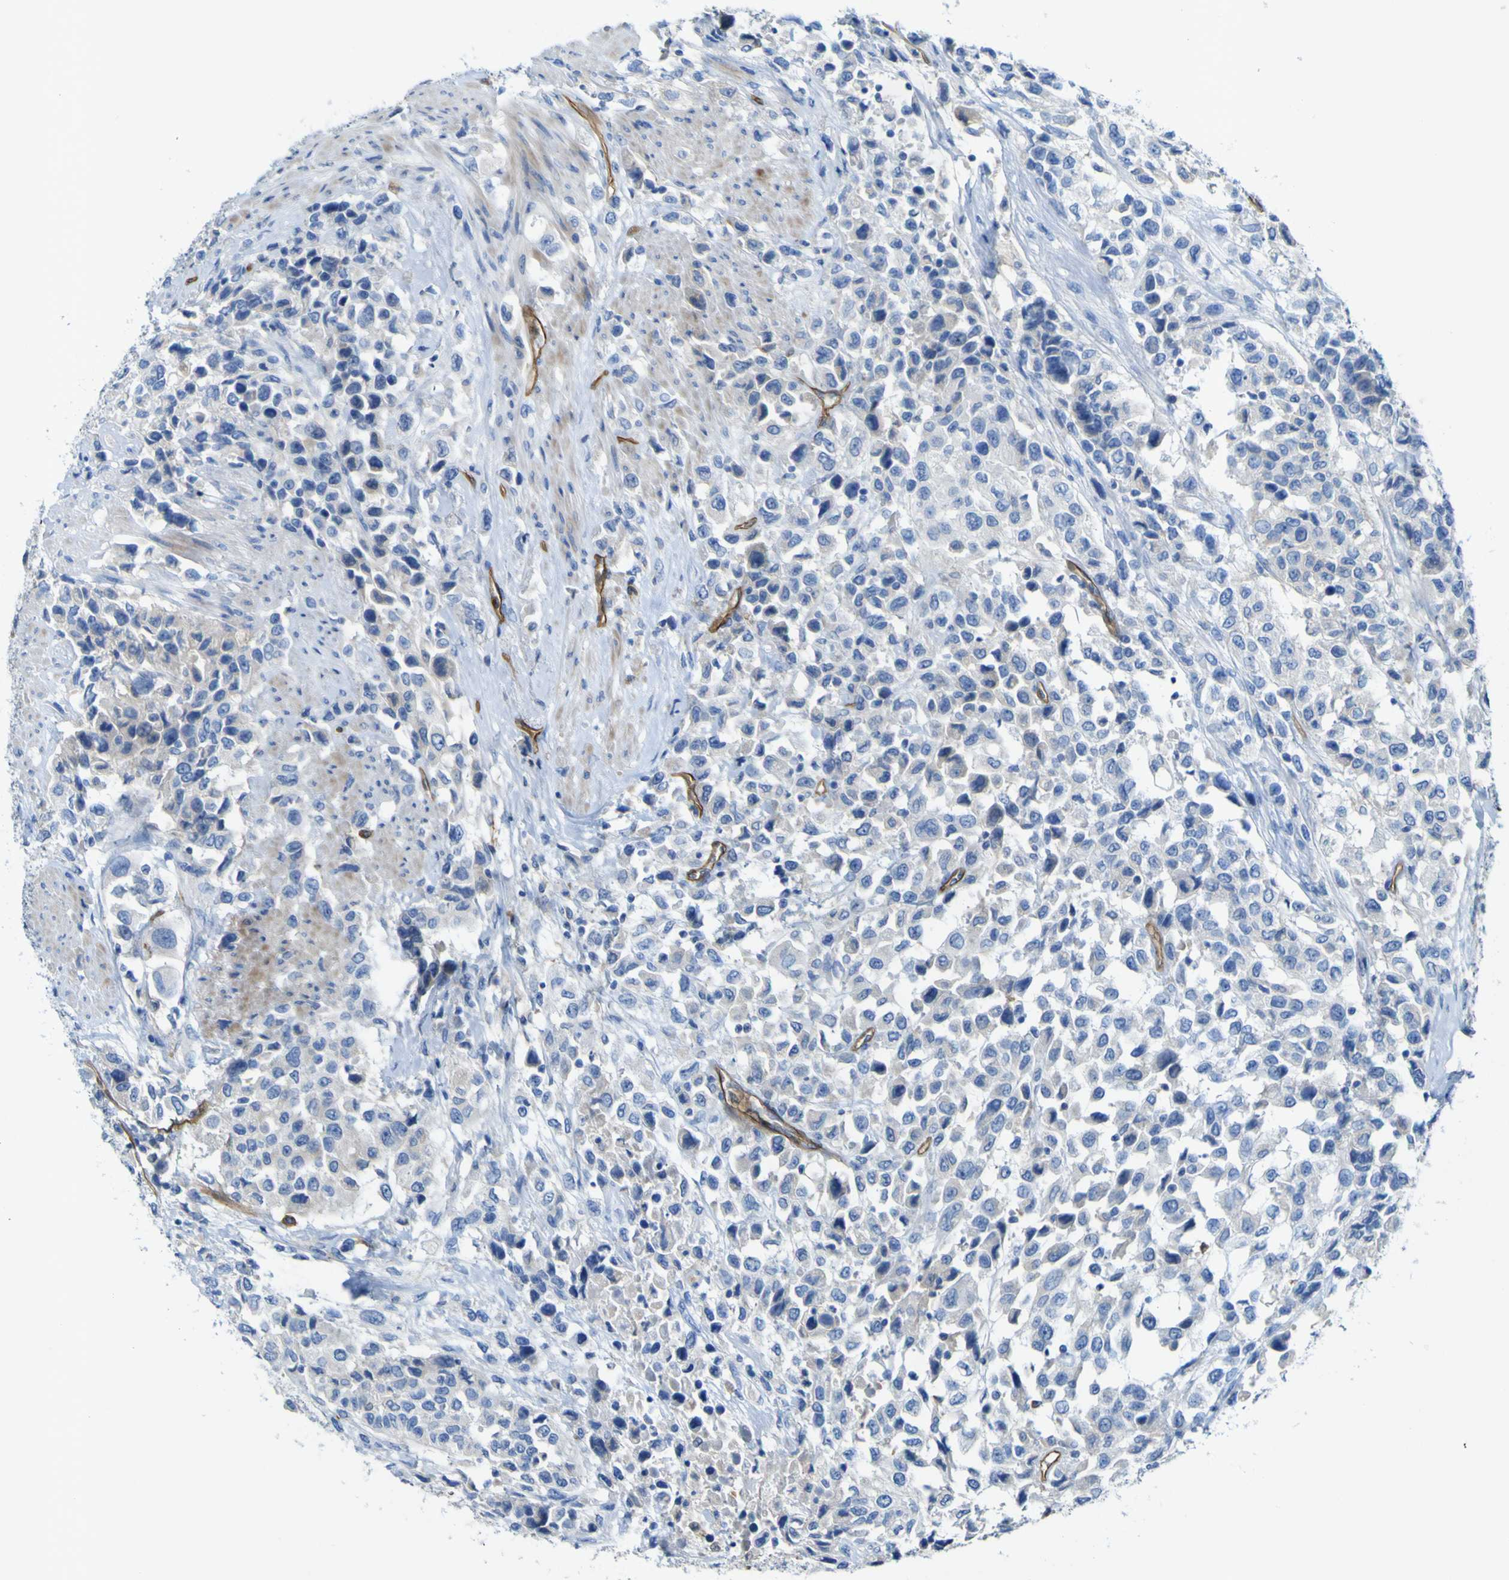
{"staining": {"intensity": "negative", "quantity": "none", "location": "none"}, "tissue": "urothelial cancer", "cell_type": "Tumor cells", "image_type": "cancer", "snomed": [{"axis": "morphology", "description": "Urothelial carcinoma, High grade"}, {"axis": "topography", "description": "Urinary bladder"}], "caption": "The micrograph shows no staining of tumor cells in urothelial carcinoma (high-grade).", "gene": "CD93", "patient": {"sex": "female", "age": 80}}